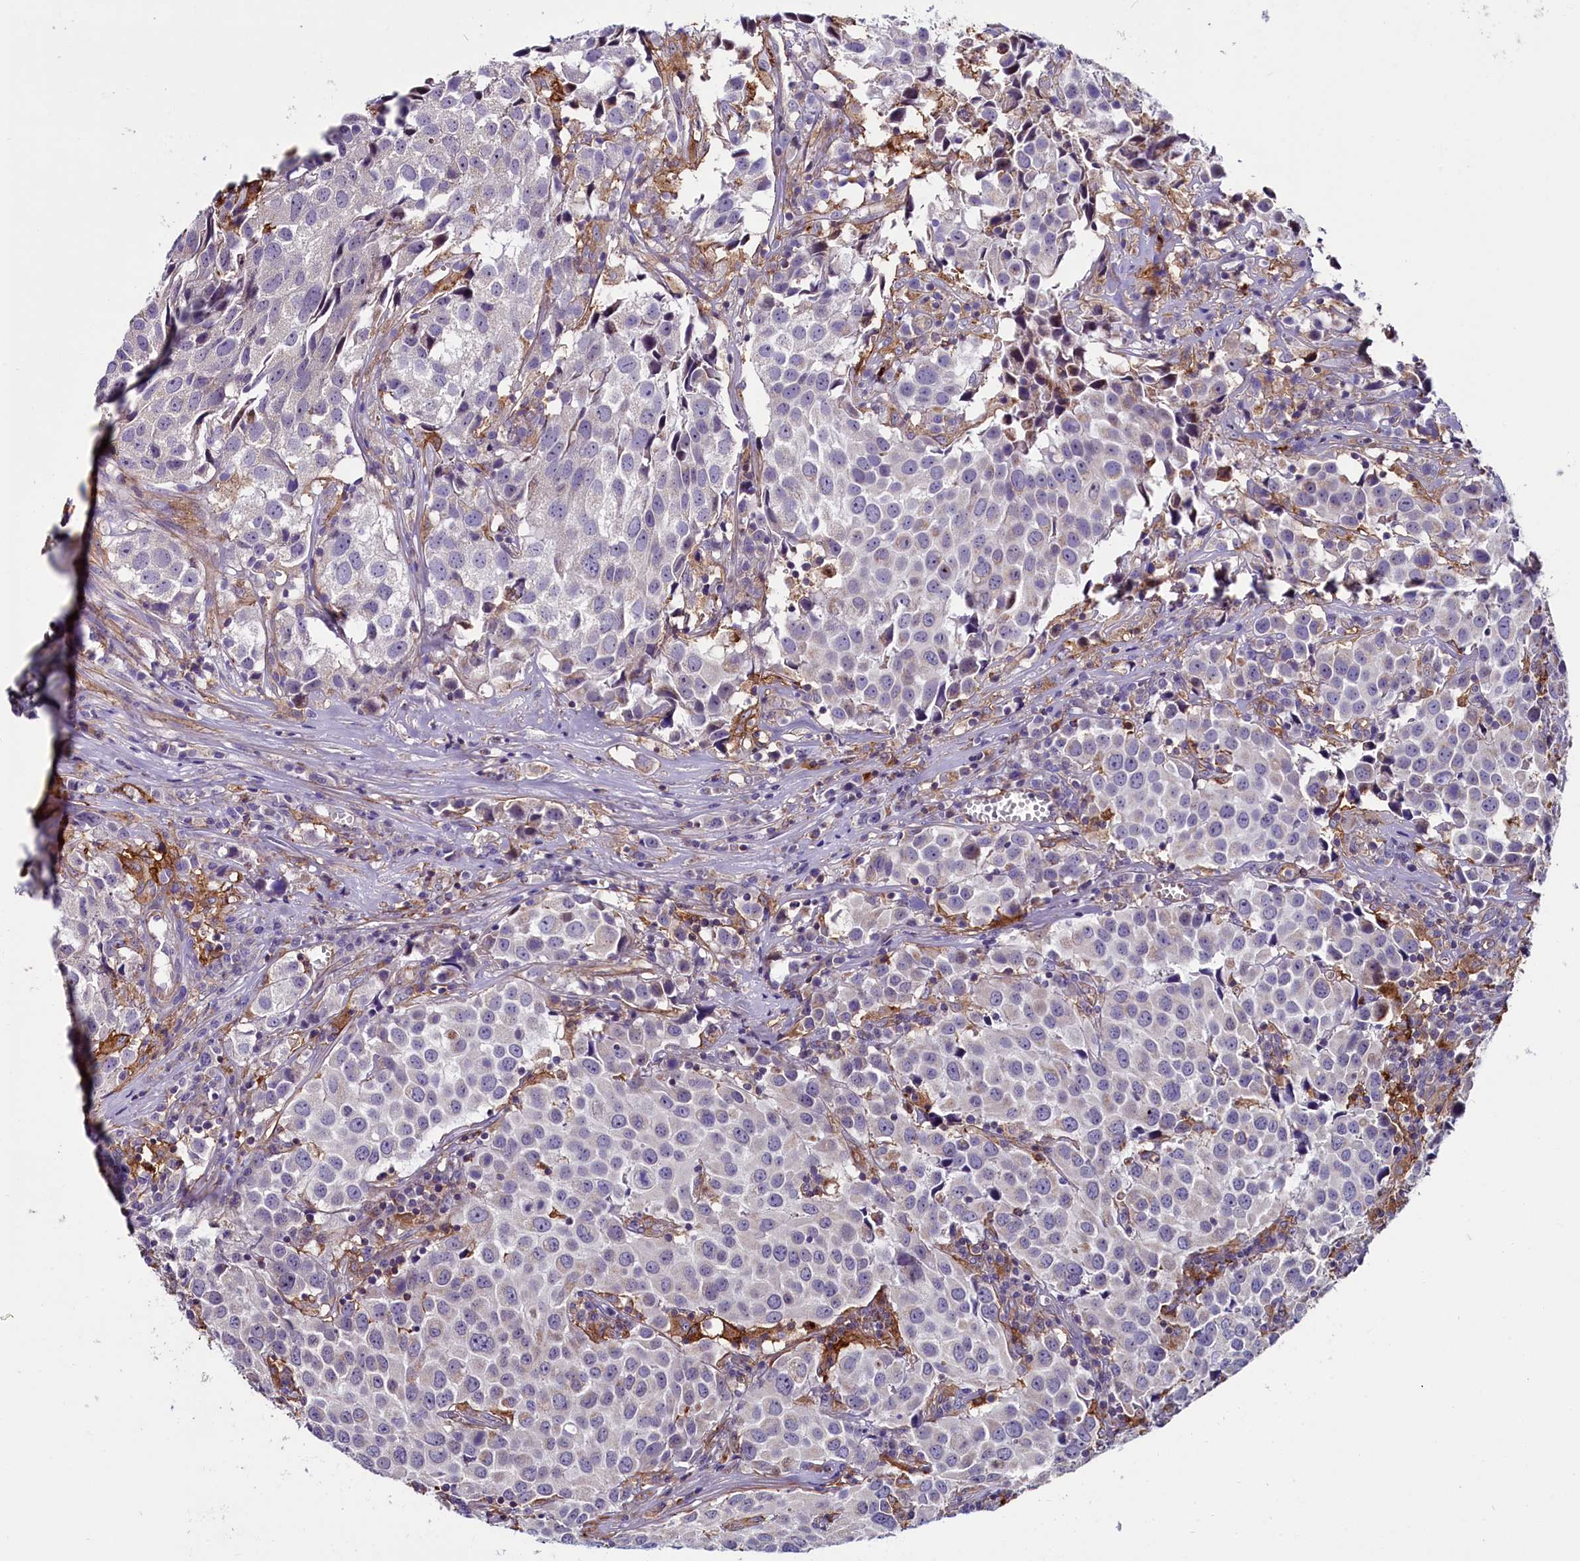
{"staining": {"intensity": "negative", "quantity": "none", "location": "none"}, "tissue": "urothelial cancer", "cell_type": "Tumor cells", "image_type": "cancer", "snomed": [{"axis": "morphology", "description": "Urothelial carcinoma, High grade"}, {"axis": "topography", "description": "Urinary bladder"}], "caption": "DAB (3,3'-diaminobenzidine) immunohistochemical staining of human urothelial carcinoma (high-grade) displays no significant staining in tumor cells. (DAB (3,3'-diaminobenzidine) immunohistochemistry, high magnification).", "gene": "IL20RA", "patient": {"sex": "female", "age": 75}}